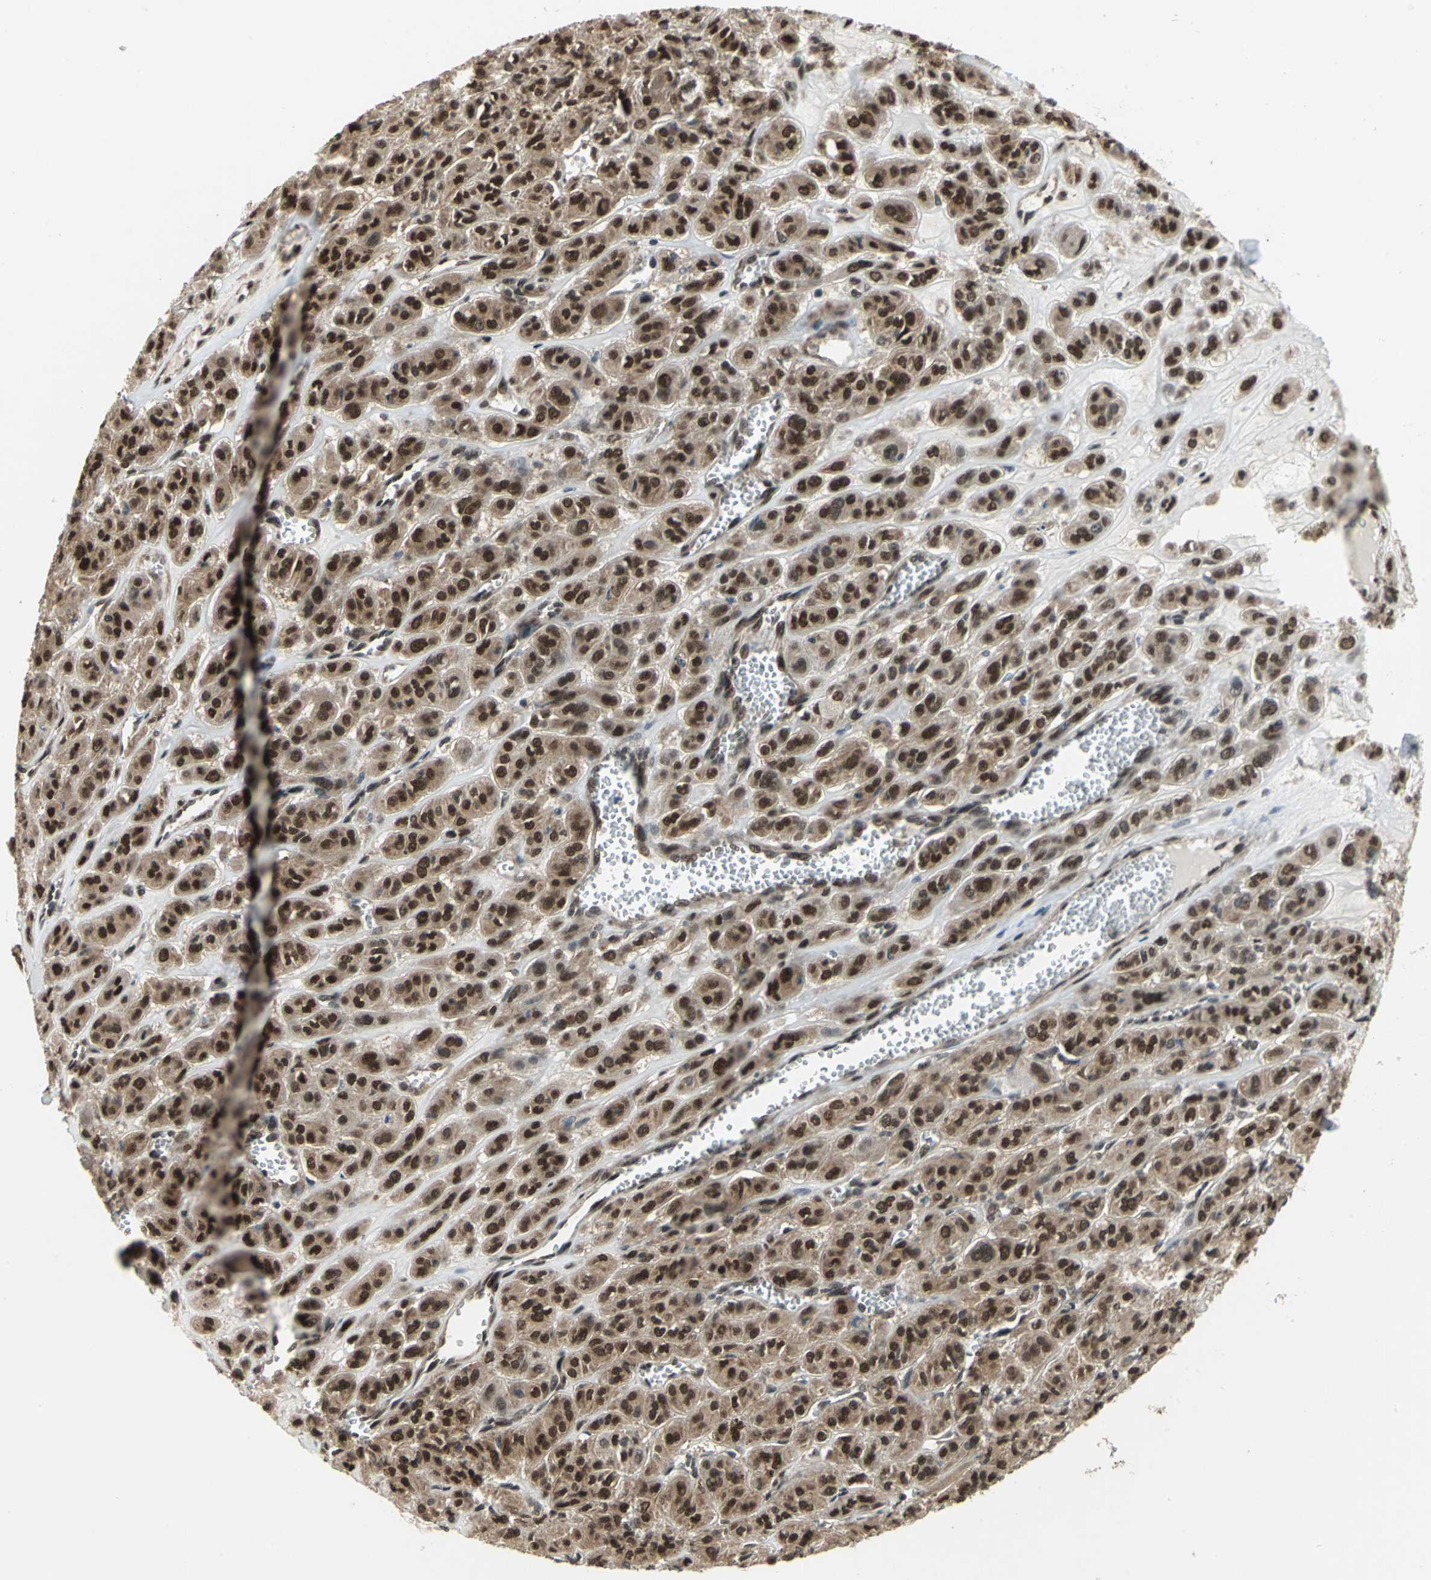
{"staining": {"intensity": "strong", "quantity": ">75%", "location": "cytoplasmic/membranous,nuclear"}, "tissue": "thyroid cancer", "cell_type": "Tumor cells", "image_type": "cancer", "snomed": [{"axis": "morphology", "description": "Follicular adenoma carcinoma, NOS"}, {"axis": "topography", "description": "Thyroid gland"}], "caption": "Immunohistochemistry (IHC) (DAB (3,3'-diaminobenzidine)) staining of follicular adenoma carcinoma (thyroid) exhibits strong cytoplasmic/membranous and nuclear protein staining in approximately >75% of tumor cells.", "gene": "COPS5", "patient": {"sex": "female", "age": 71}}